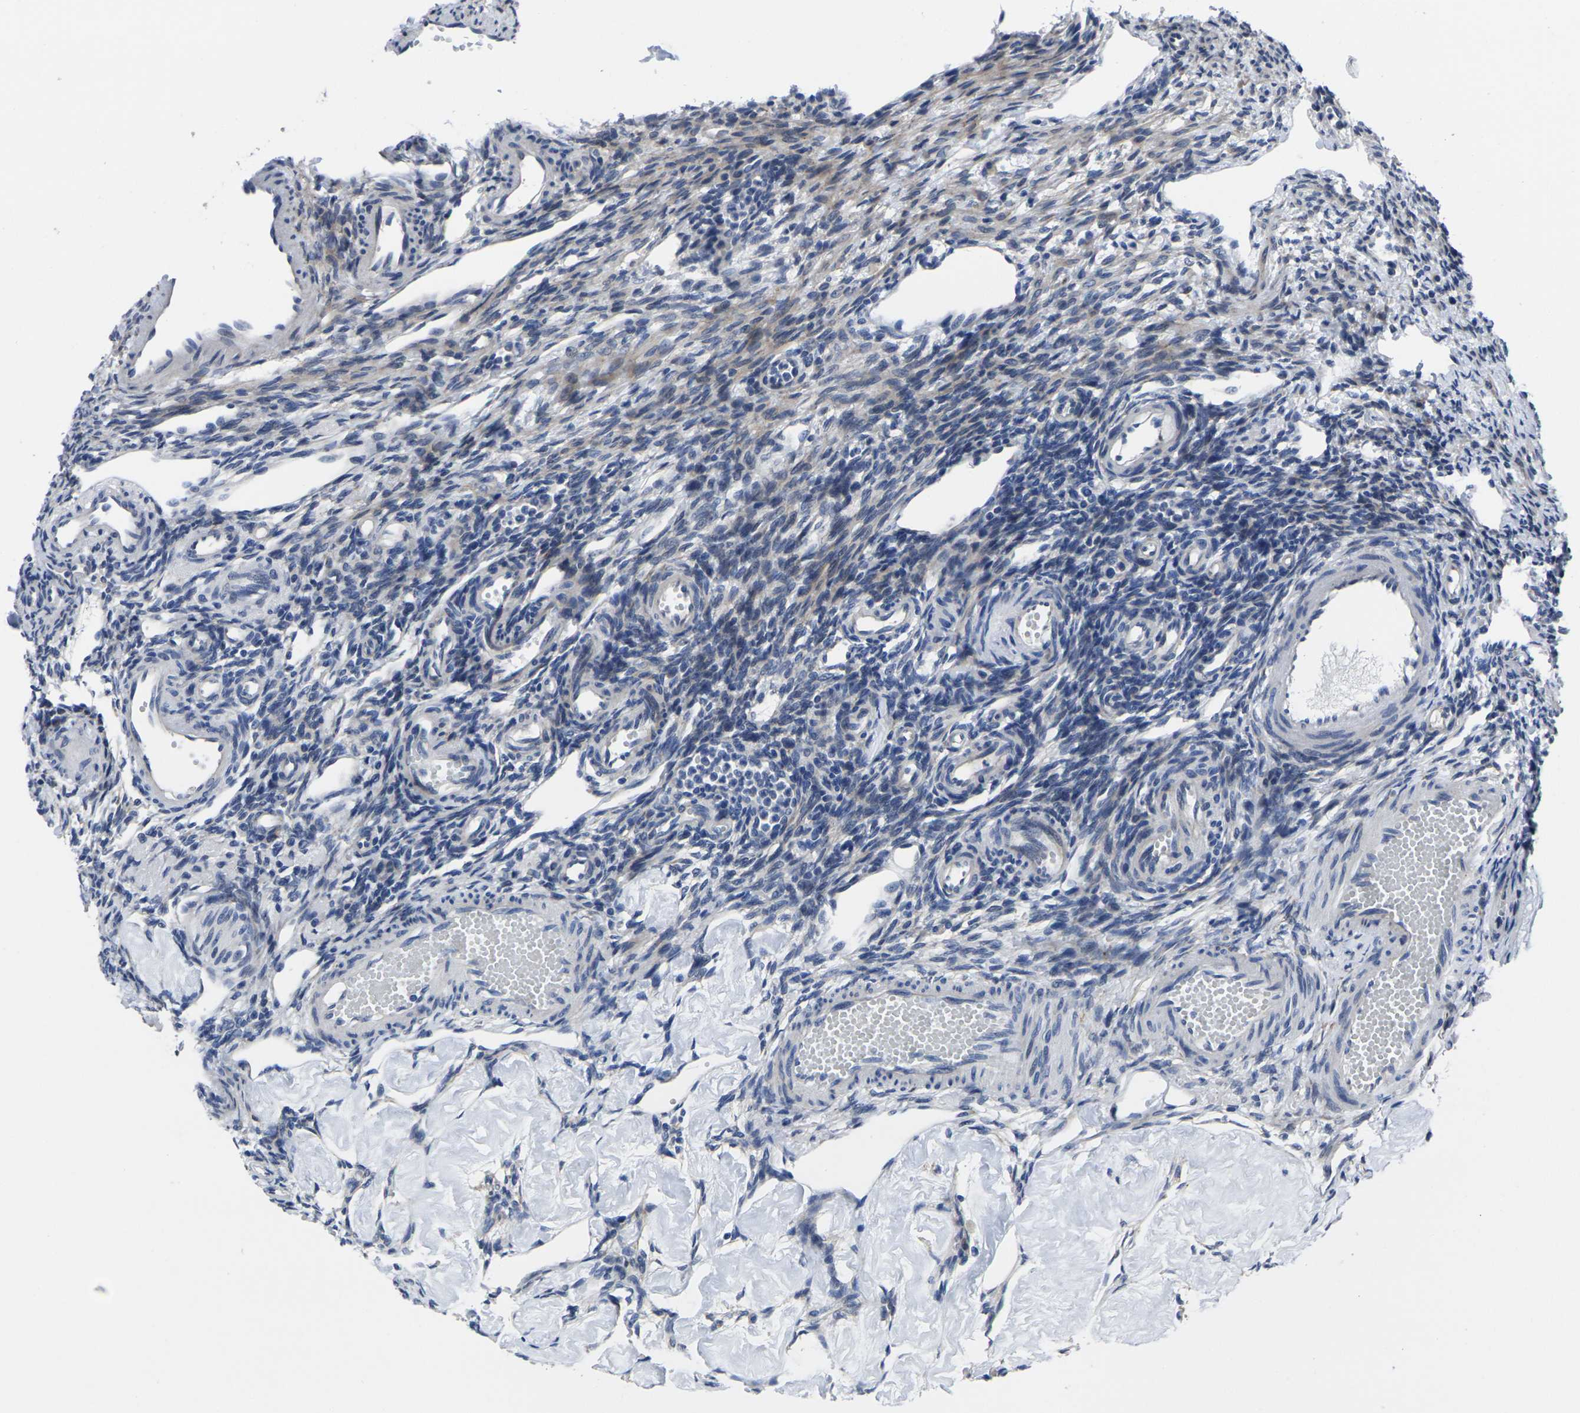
{"staining": {"intensity": "negative", "quantity": "none", "location": "none"}, "tissue": "ovary", "cell_type": "Ovarian stroma cells", "image_type": "normal", "snomed": [{"axis": "morphology", "description": "Normal tissue, NOS"}, {"axis": "topography", "description": "Ovary"}], "caption": "High magnification brightfield microscopy of normal ovary stained with DAB (brown) and counterstained with hematoxylin (blue): ovarian stroma cells show no significant staining. (DAB (3,3'-diaminobenzidine) immunohistochemistry, high magnification).", "gene": "CYP2C8", "patient": {"sex": "female", "age": 33}}